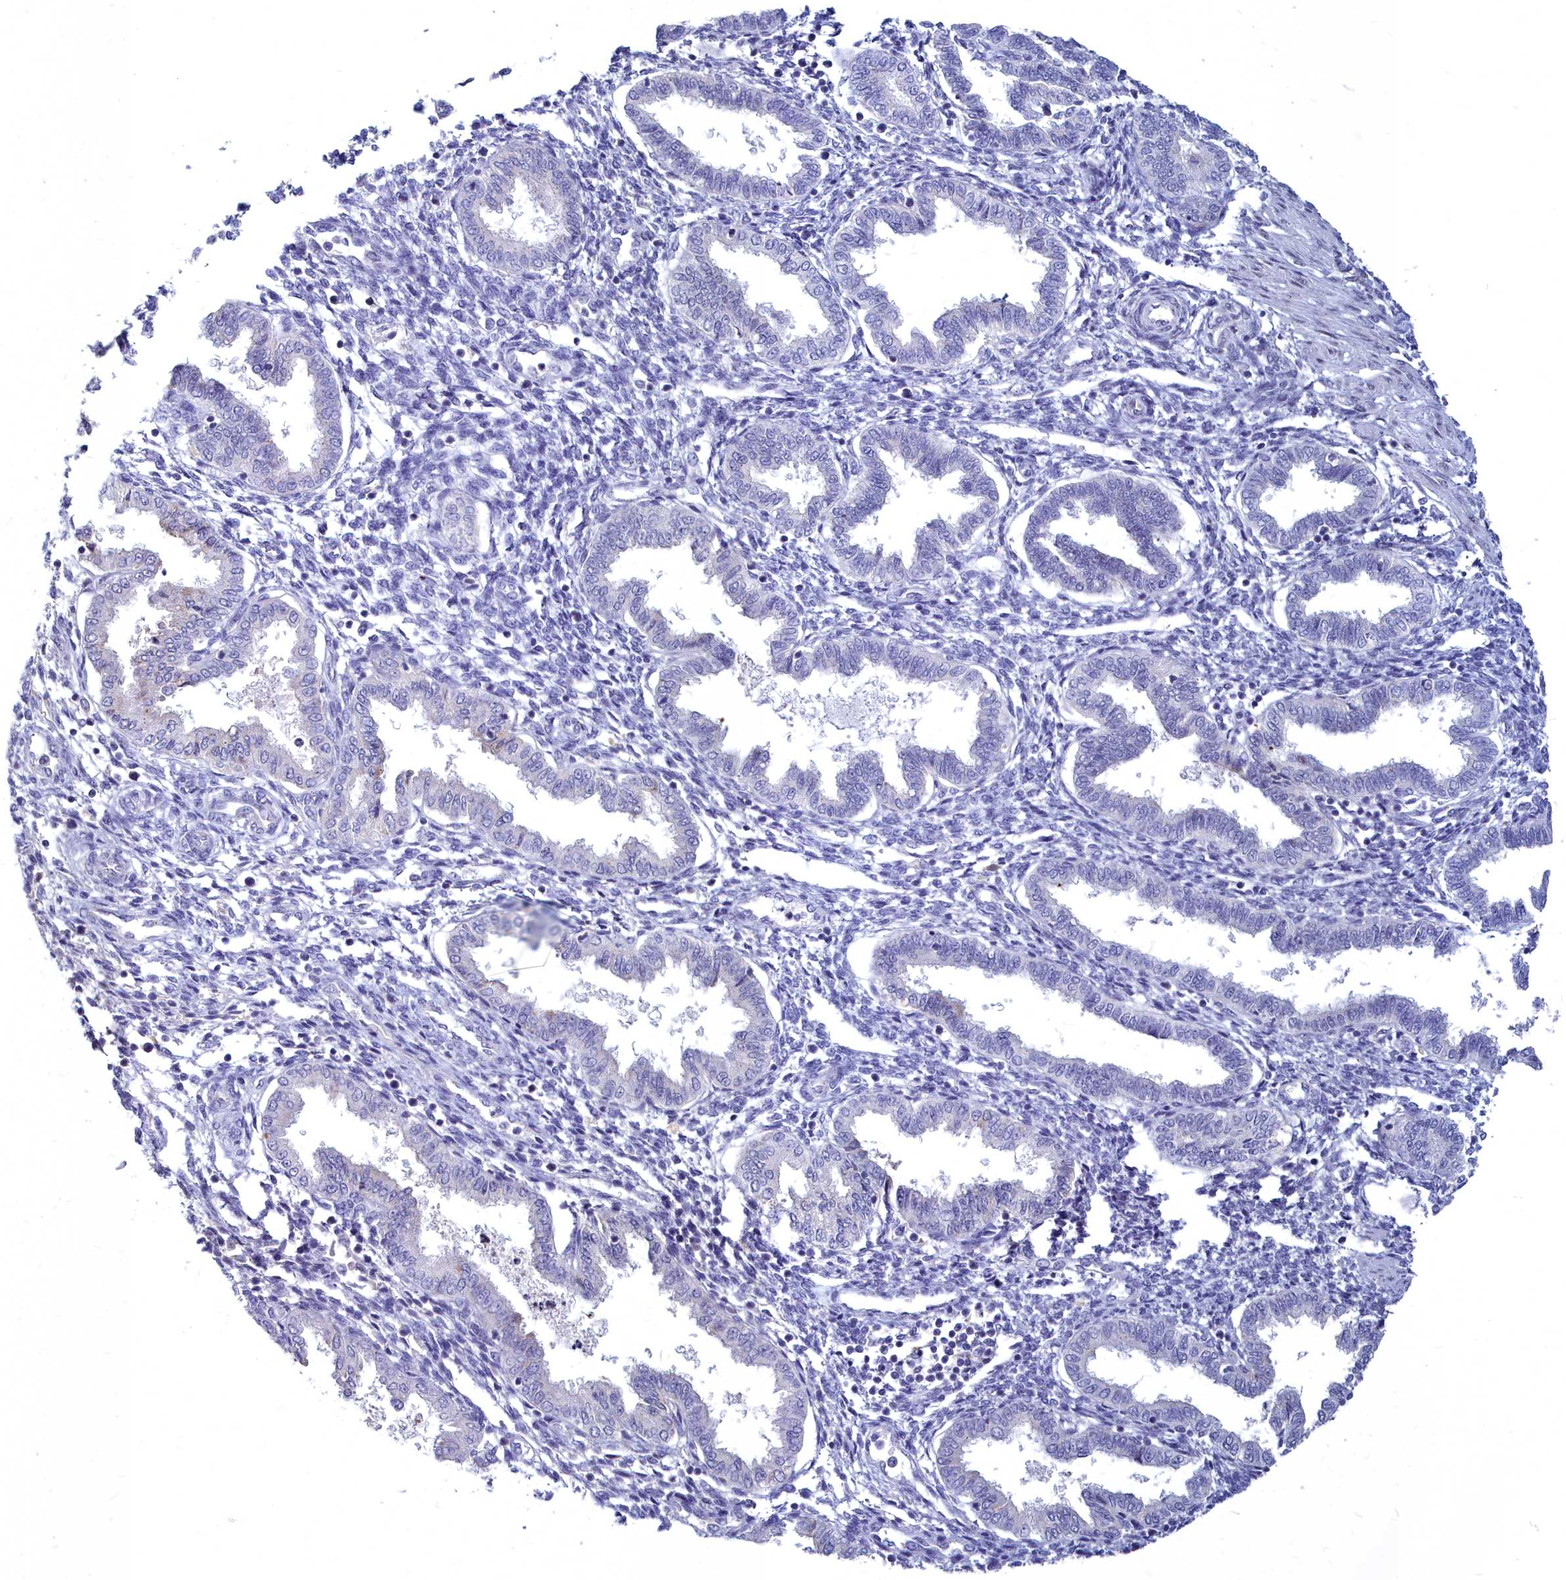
{"staining": {"intensity": "negative", "quantity": "none", "location": "none"}, "tissue": "endometrium", "cell_type": "Cells in endometrial stroma", "image_type": "normal", "snomed": [{"axis": "morphology", "description": "Normal tissue, NOS"}, {"axis": "topography", "description": "Endometrium"}], "caption": "Cells in endometrial stroma show no significant protein expression in unremarkable endometrium. (DAB (3,3'-diaminobenzidine) immunohistochemistry (IHC) with hematoxylin counter stain).", "gene": "NOXA1", "patient": {"sex": "female", "age": 33}}